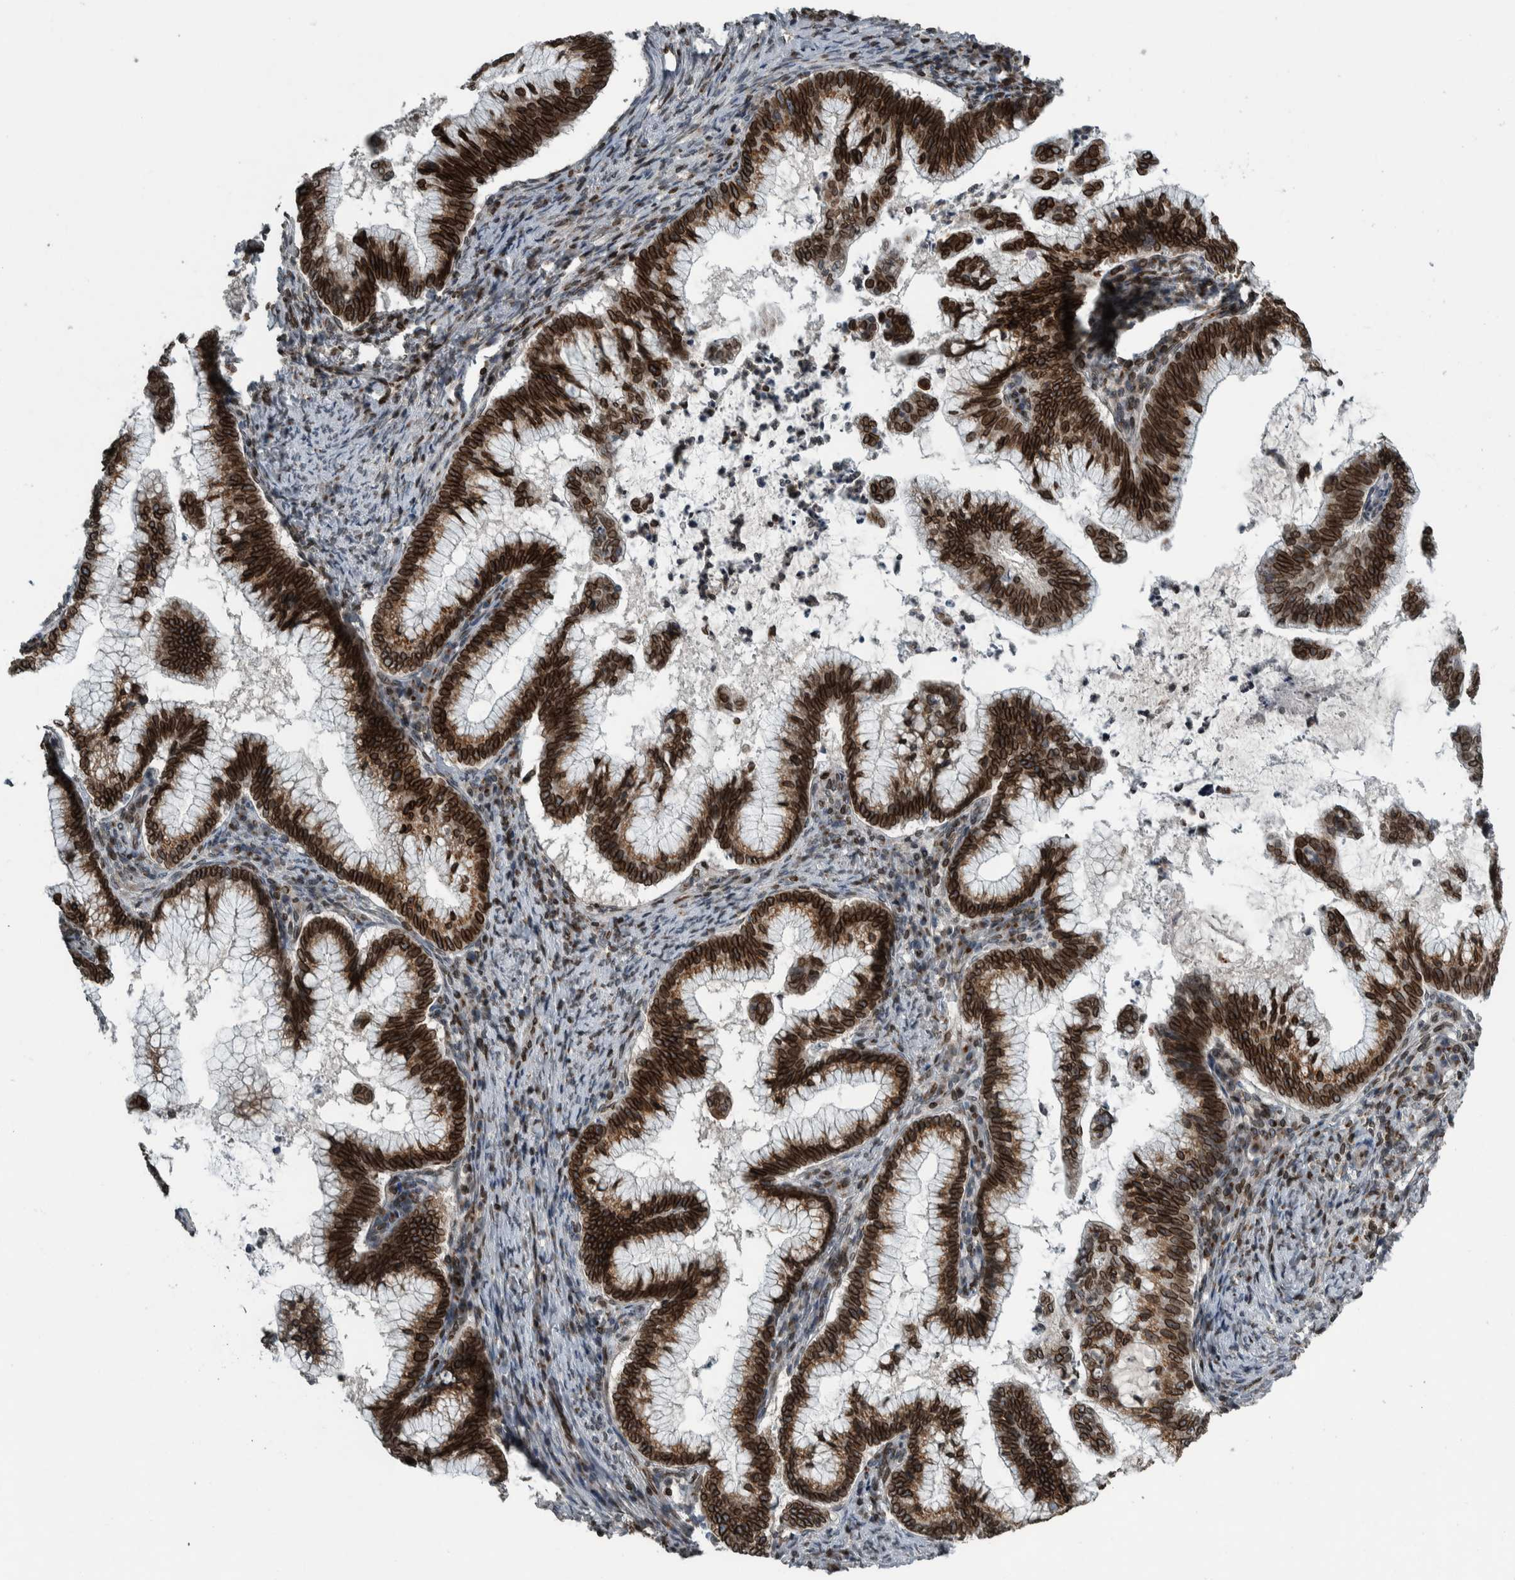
{"staining": {"intensity": "strong", "quantity": ">75%", "location": "cytoplasmic/membranous,nuclear"}, "tissue": "cervical cancer", "cell_type": "Tumor cells", "image_type": "cancer", "snomed": [{"axis": "morphology", "description": "Adenocarcinoma, NOS"}, {"axis": "topography", "description": "Cervix"}], "caption": "A high-resolution photomicrograph shows immunohistochemistry staining of cervical cancer (adenocarcinoma), which displays strong cytoplasmic/membranous and nuclear staining in approximately >75% of tumor cells.", "gene": "FAM135B", "patient": {"sex": "female", "age": 36}}